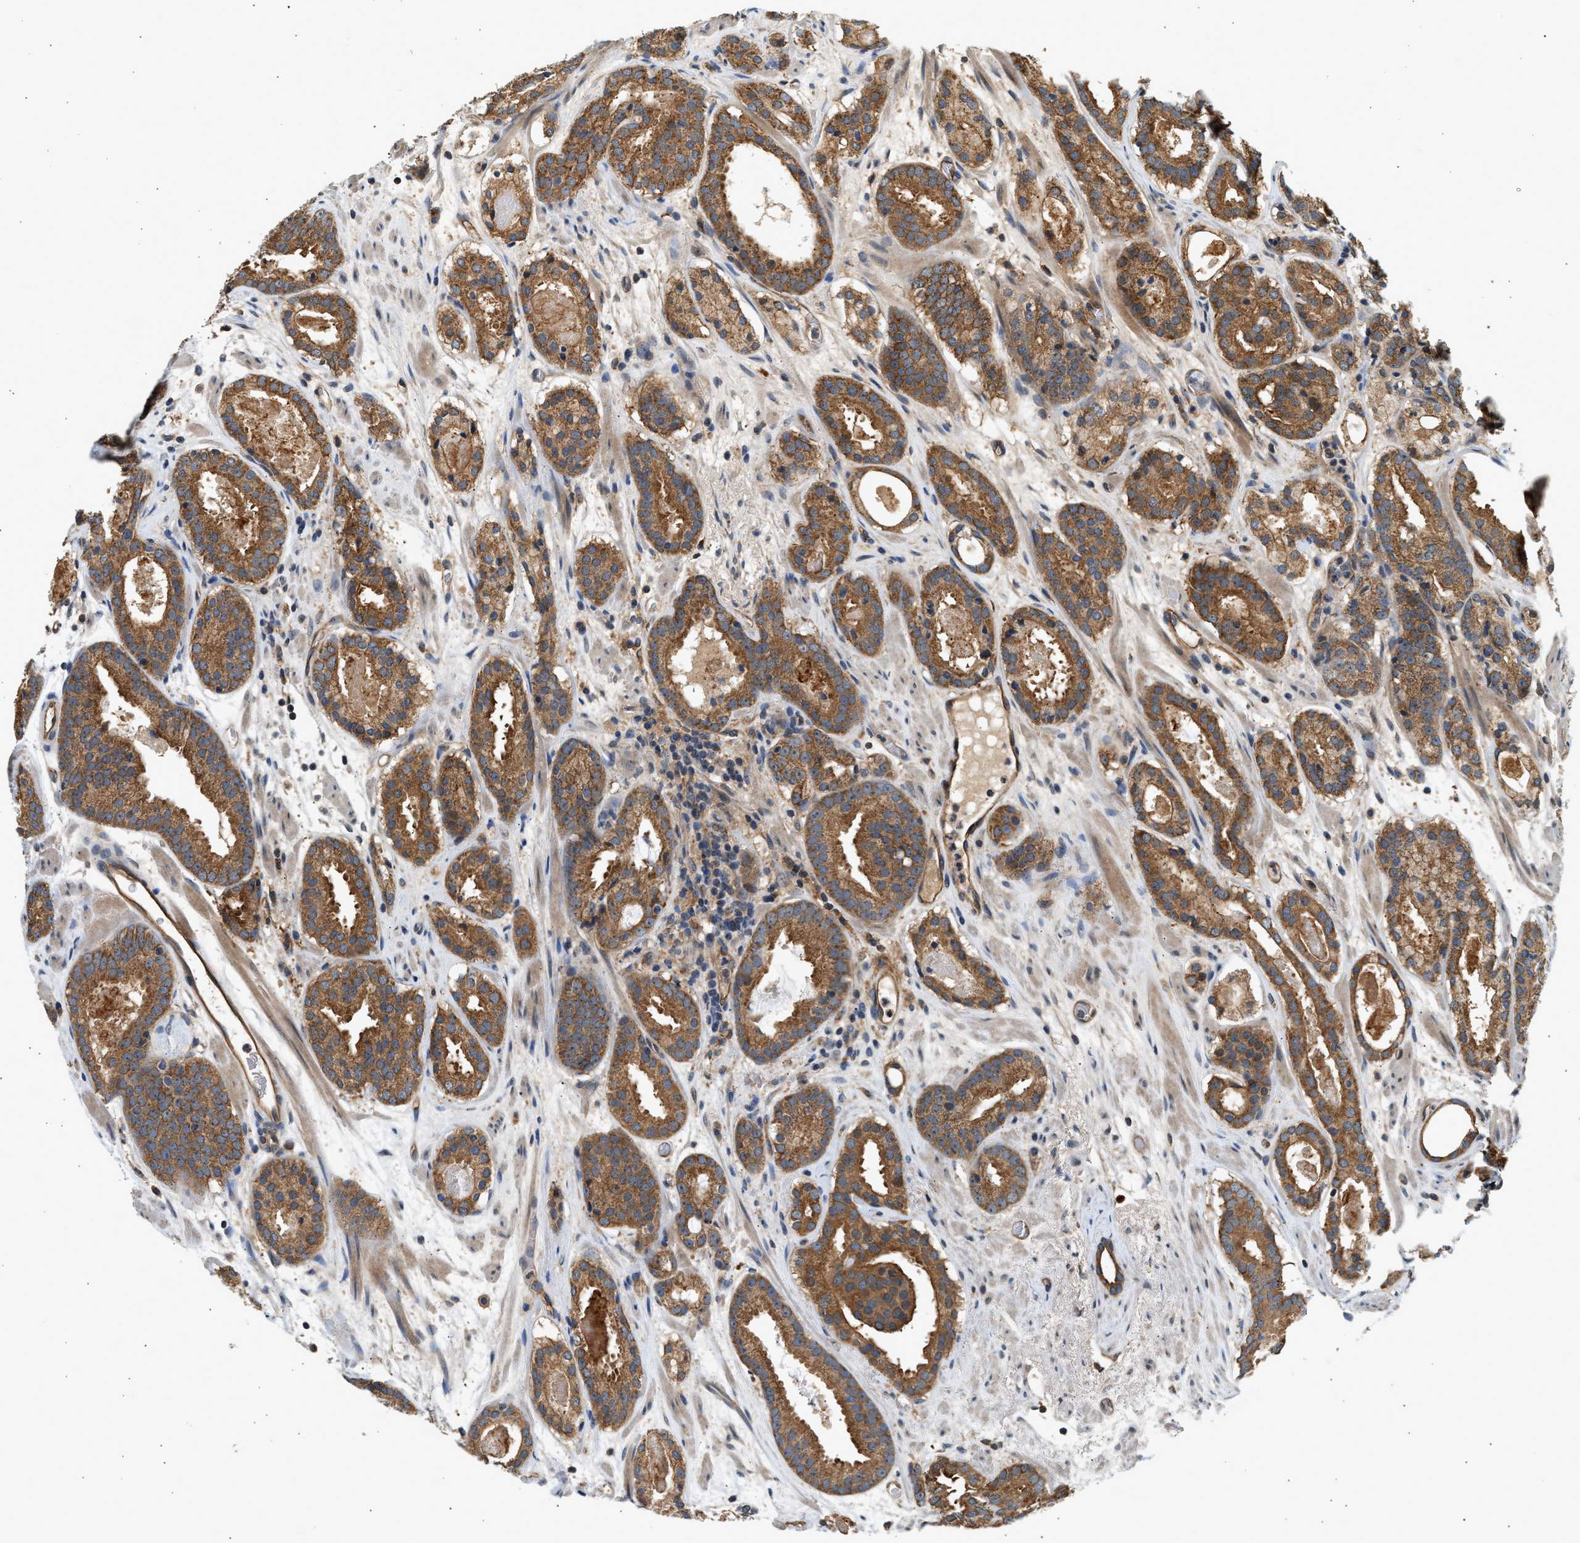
{"staining": {"intensity": "moderate", "quantity": ">75%", "location": "cytoplasmic/membranous"}, "tissue": "prostate cancer", "cell_type": "Tumor cells", "image_type": "cancer", "snomed": [{"axis": "morphology", "description": "Adenocarcinoma, Low grade"}, {"axis": "topography", "description": "Prostate"}], "caption": "A medium amount of moderate cytoplasmic/membranous staining is appreciated in approximately >75% of tumor cells in prostate adenocarcinoma (low-grade) tissue.", "gene": "DUSP14", "patient": {"sex": "male", "age": 69}}